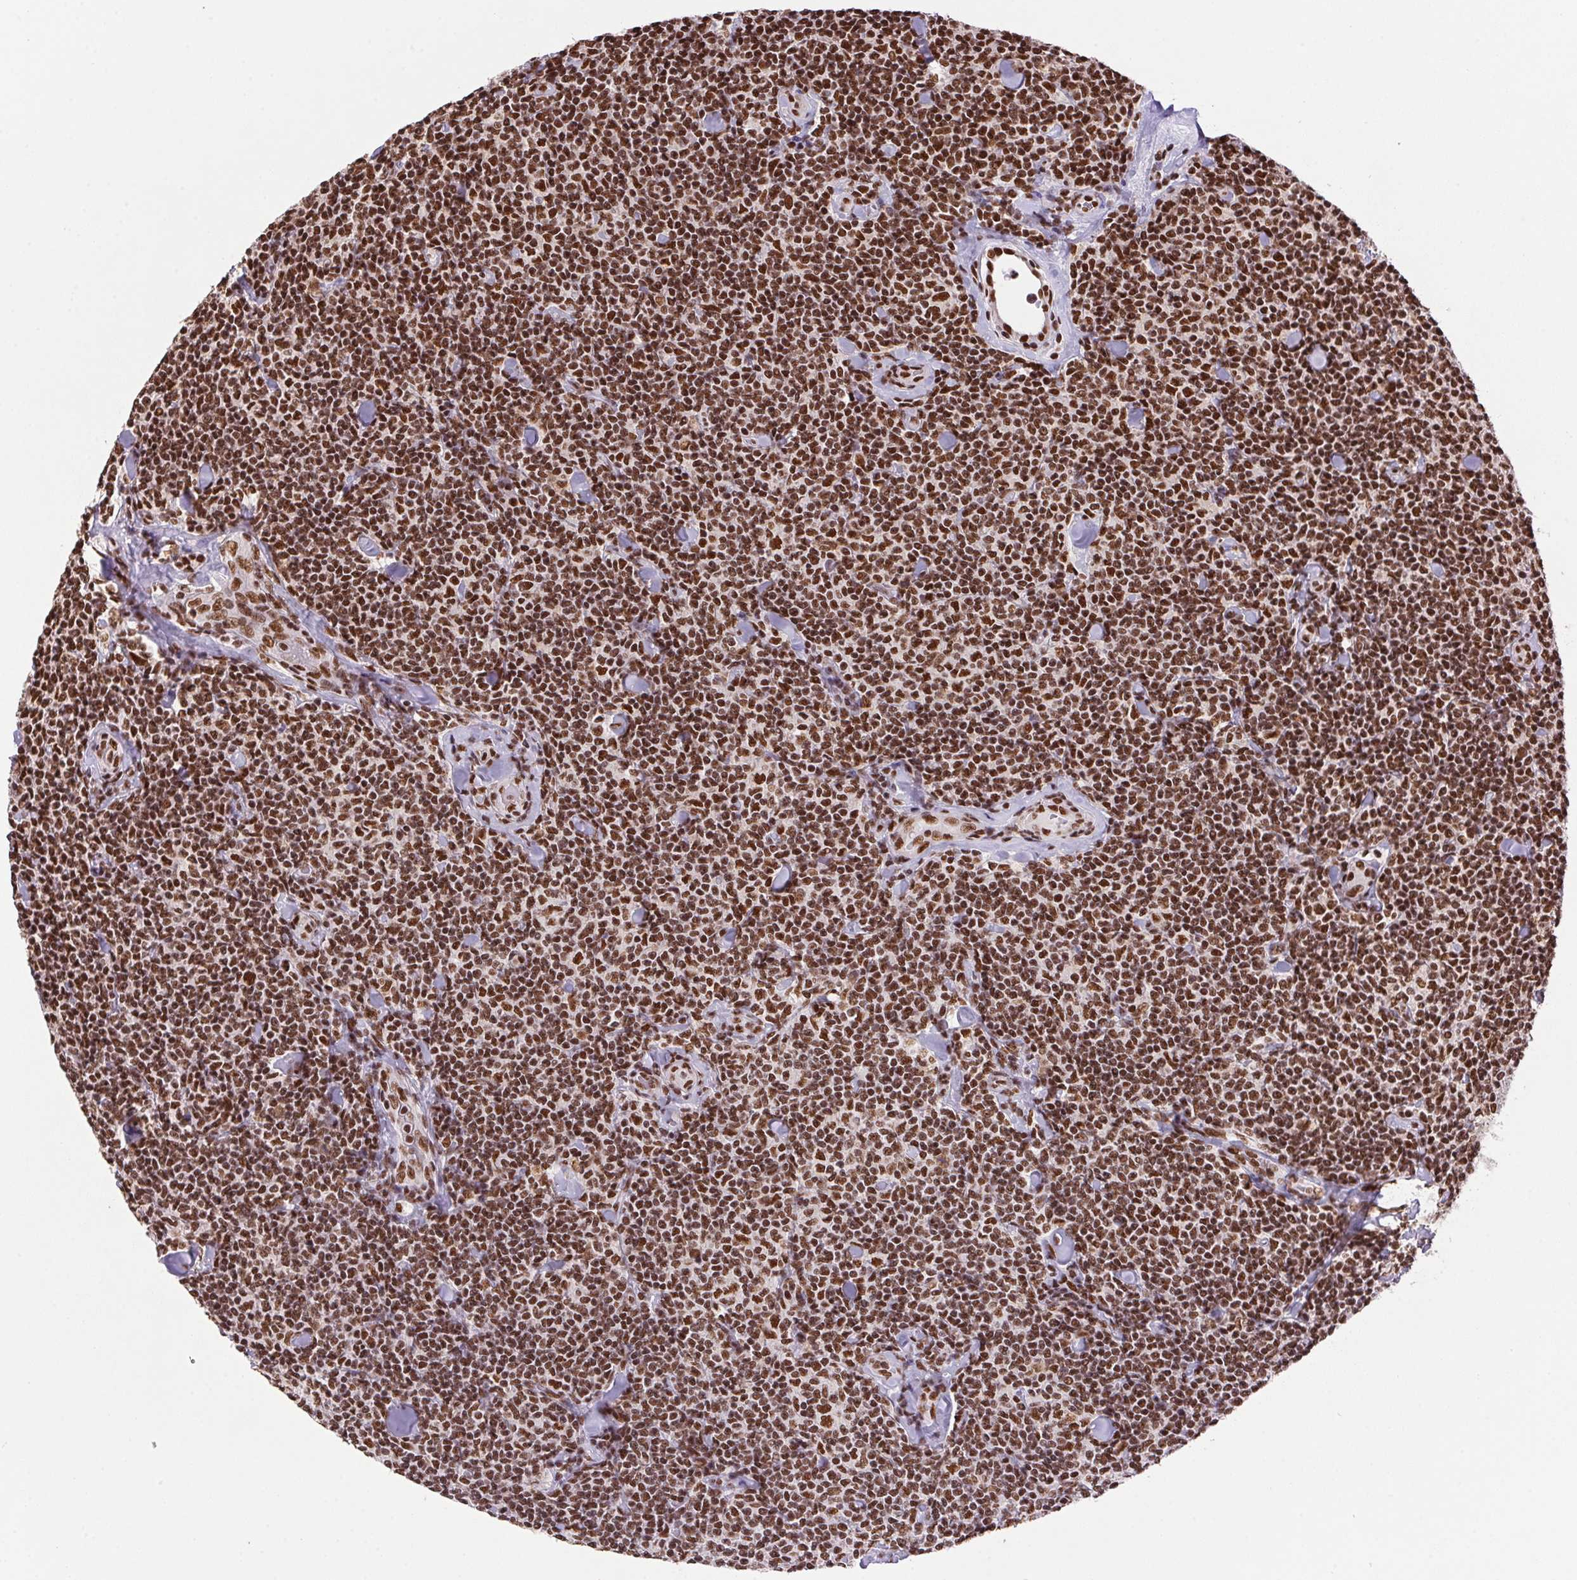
{"staining": {"intensity": "strong", "quantity": ">75%", "location": "nuclear"}, "tissue": "lymphoma", "cell_type": "Tumor cells", "image_type": "cancer", "snomed": [{"axis": "morphology", "description": "Malignant lymphoma, non-Hodgkin's type, Low grade"}, {"axis": "topography", "description": "Lymph node"}], "caption": "Approximately >75% of tumor cells in low-grade malignant lymphoma, non-Hodgkin's type display strong nuclear protein positivity as visualized by brown immunohistochemical staining.", "gene": "ZNF207", "patient": {"sex": "female", "age": 56}}